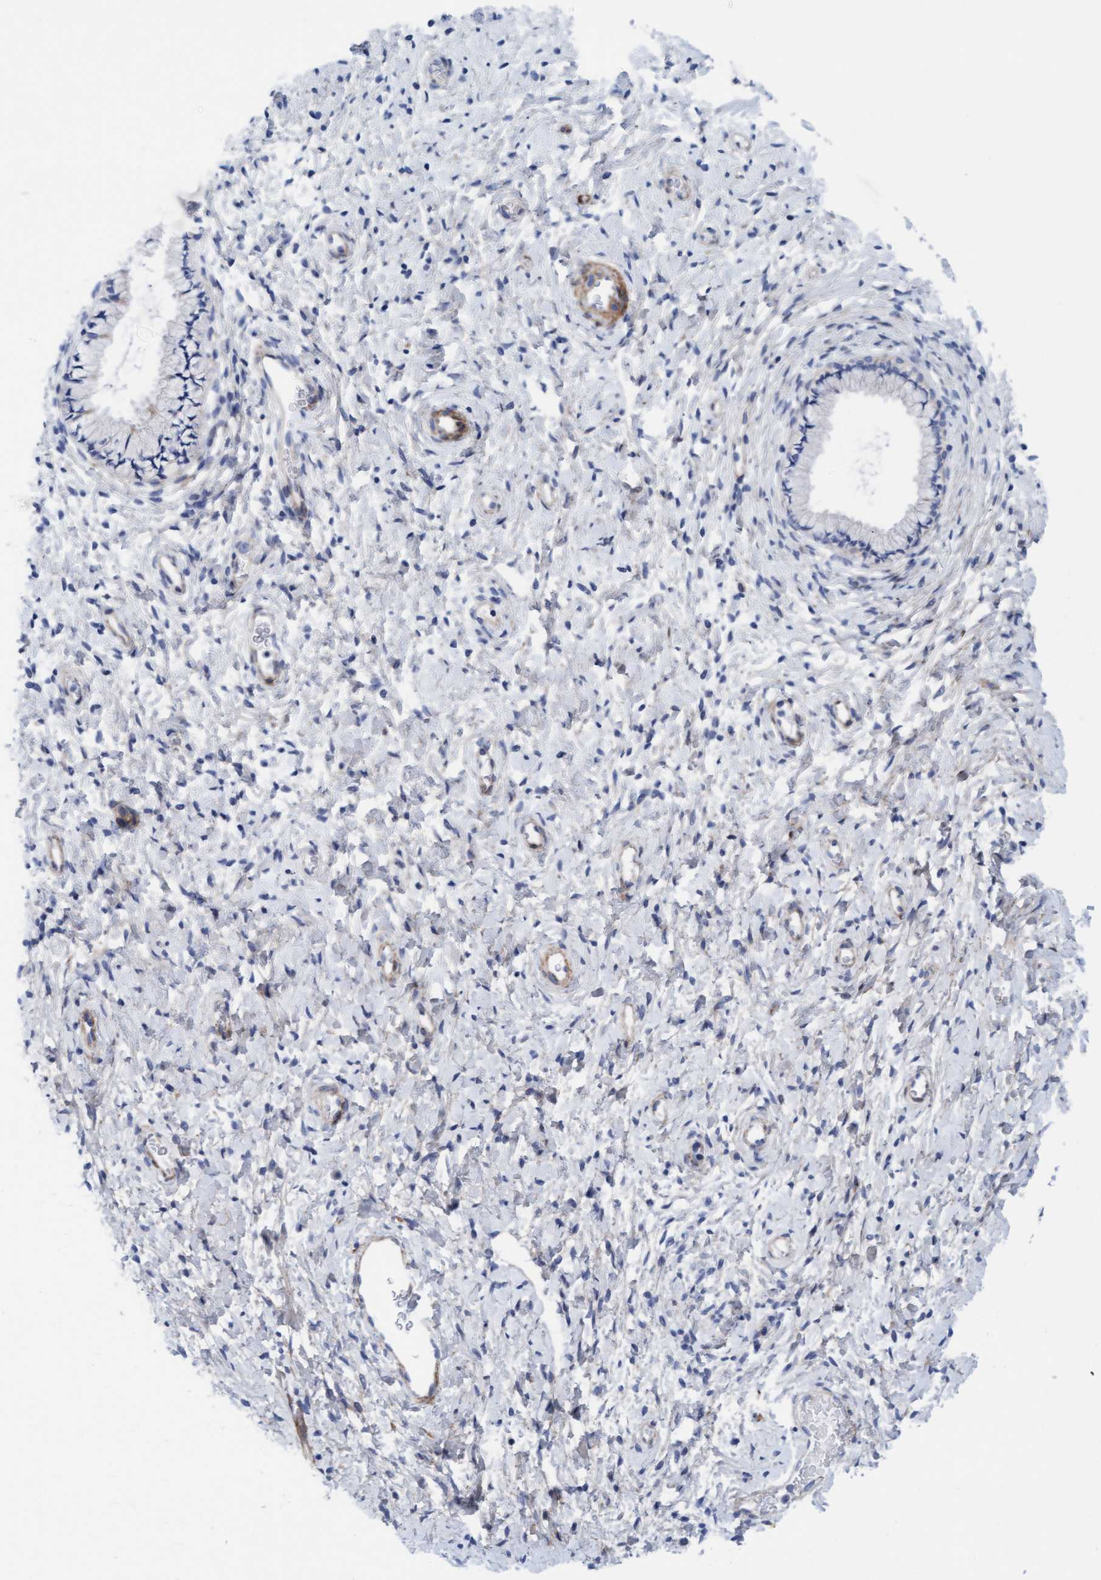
{"staining": {"intensity": "negative", "quantity": "none", "location": "none"}, "tissue": "cervix", "cell_type": "Glandular cells", "image_type": "normal", "snomed": [{"axis": "morphology", "description": "Normal tissue, NOS"}, {"axis": "topography", "description": "Cervix"}], "caption": "Micrograph shows no significant protein positivity in glandular cells of normal cervix.", "gene": "CDK5RAP3", "patient": {"sex": "female", "age": 72}}